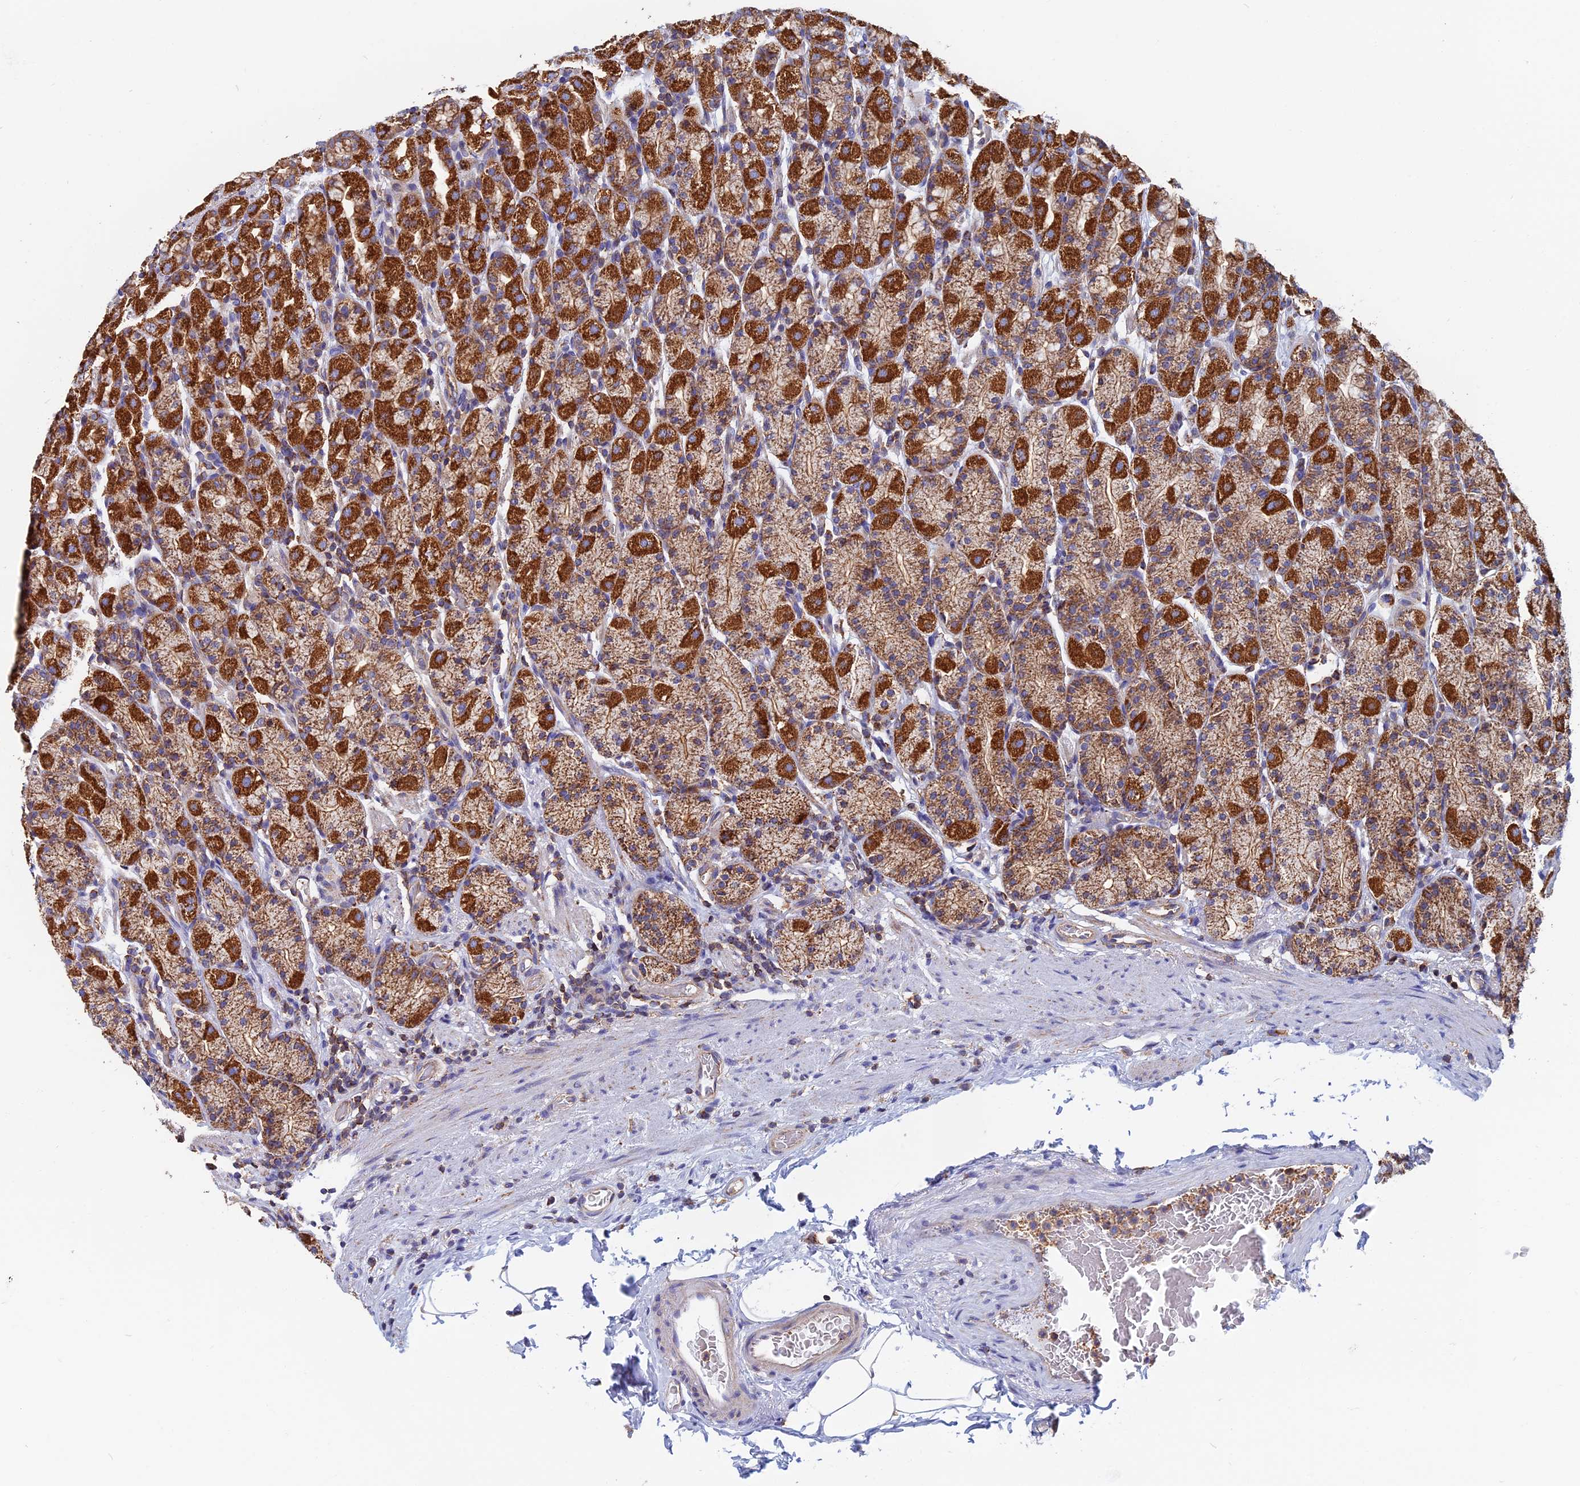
{"staining": {"intensity": "strong", "quantity": ">75%", "location": "cytoplasmic/membranous"}, "tissue": "stomach", "cell_type": "Glandular cells", "image_type": "normal", "snomed": [{"axis": "morphology", "description": "Normal tissue, NOS"}, {"axis": "topography", "description": "Stomach, upper"}, {"axis": "topography", "description": "Stomach, lower"}, {"axis": "topography", "description": "Small intestine"}], "caption": "Brown immunohistochemical staining in normal stomach reveals strong cytoplasmic/membranous positivity in approximately >75% of glandular cells.", "gene": "HSD17B8", "patient": {"sex": "male", "age": 68}}